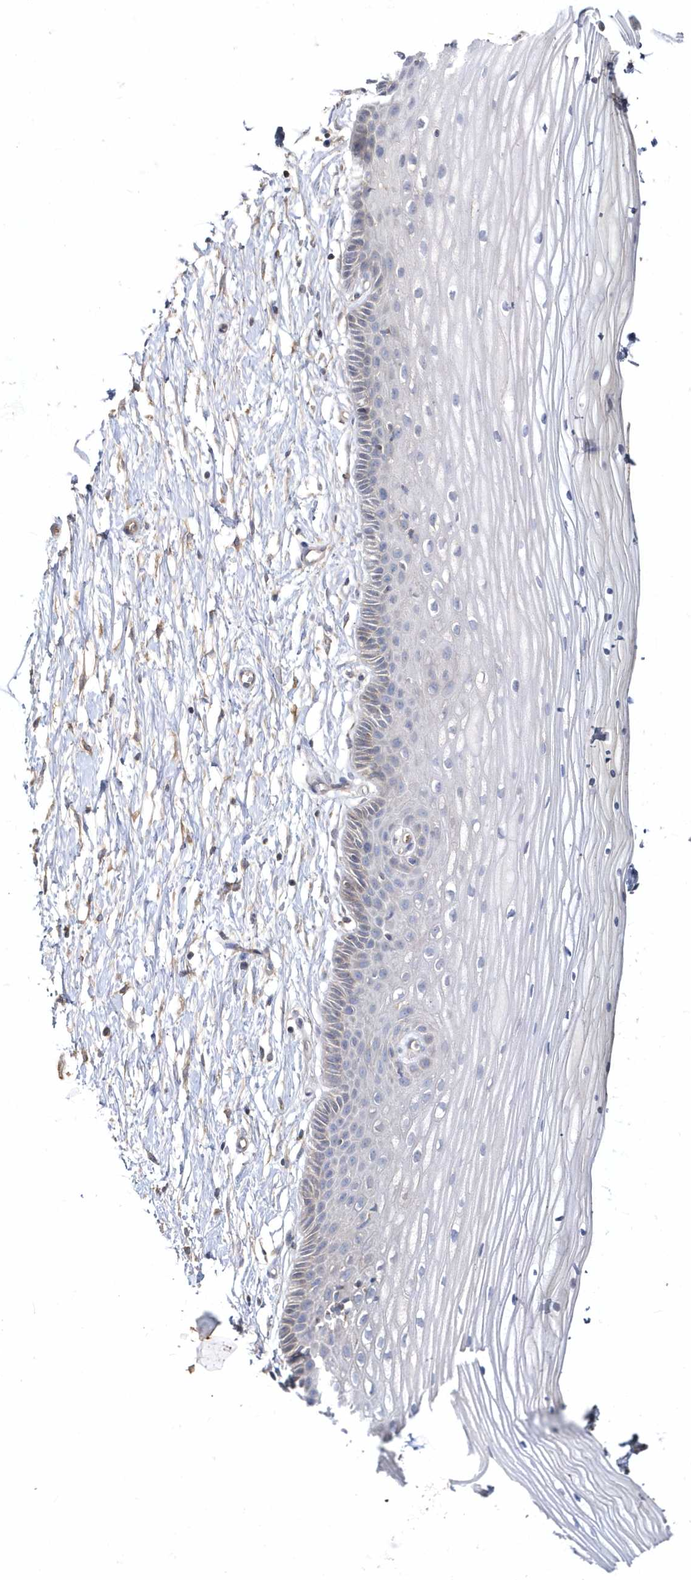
{"staining": {"intensity": "weak", "quantity": "<25%", "location": "cytoplasmic/membranous"}, "tissue": "vagina", "cell_type": "Squamous epithelial cells", "image_type": "normal", "snomed": [{"axis": "morphology", "description": "Normal tissue, NOS"}, {"axis": "topography", "description": "Vagina"}, {"axis": "topography", "description": "Cervix"}], "caption": "An immunohistochemistry (IHC) micrograph of normal vagina is shown. There is no staining in squamous epithelial cells of vagina. (DAB IHC, high magnification).", "gene": "LEXM", "patient": {"sex": "female", "age": 40}}